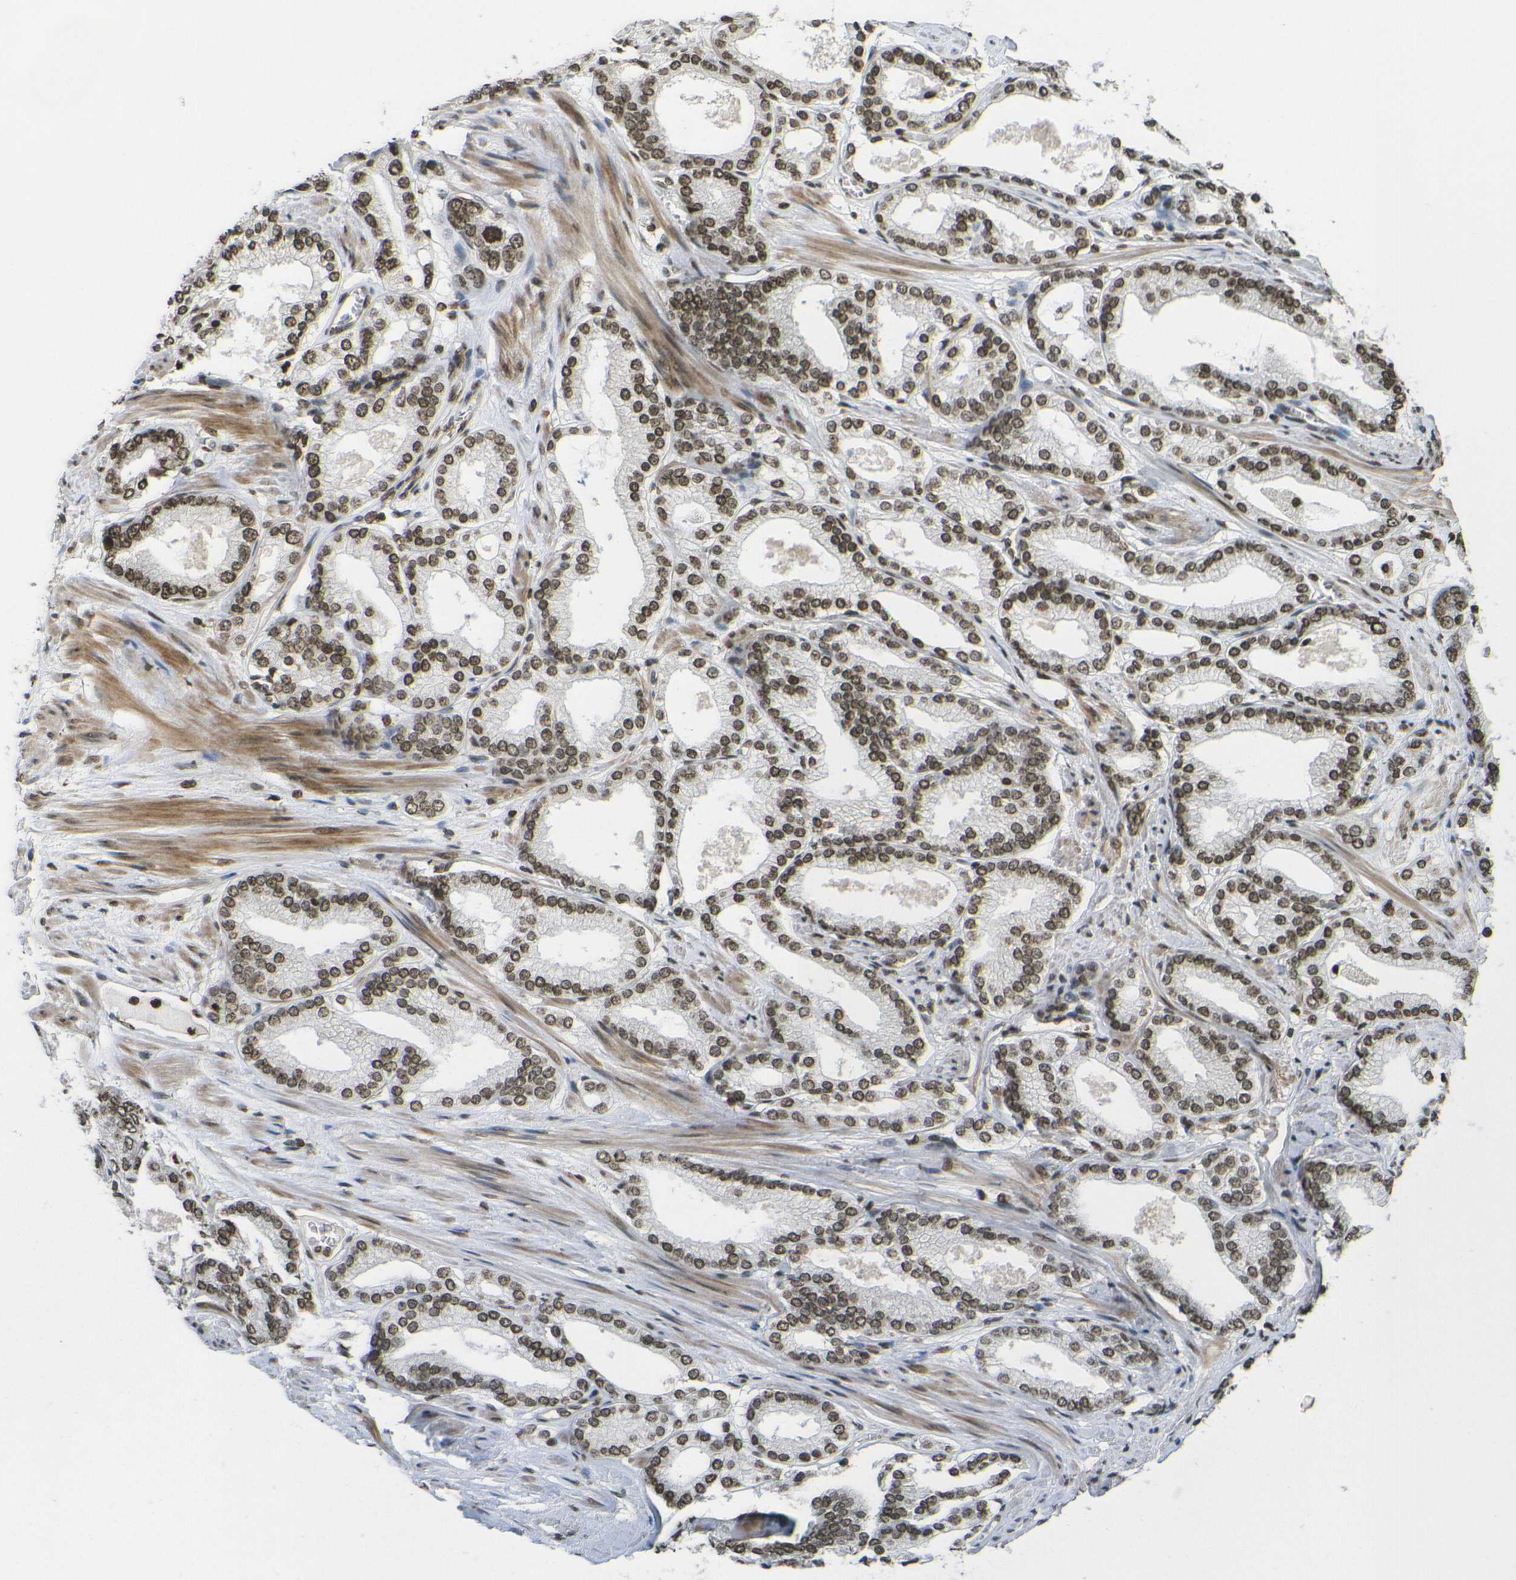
{"staining": {"intensity": "moderate", "quantity": ">75%", "location": "nuclear"}, "tissue": "prostate cancer", "cell_type": "Tumor cells", "image_type": "cancer", "snomed": [{"axis": "morphology", "description": "Adenocarcinoma, High grade"}, {"axis": "topography", "description": "Prostate"}], "caption": "A brown stain highlights moderate nuclear positivity of a protein in human prostate cancer (high-grade adenocarcinoma) tumor cells. The staining was performed using DAB (3,3'-diaminobenzidine), with brown indicating positive protein expression. Nuclei are stained blue with hematoxylin.", "gene": "H4C16", "patient": {"sex": "male", "age": 61}}